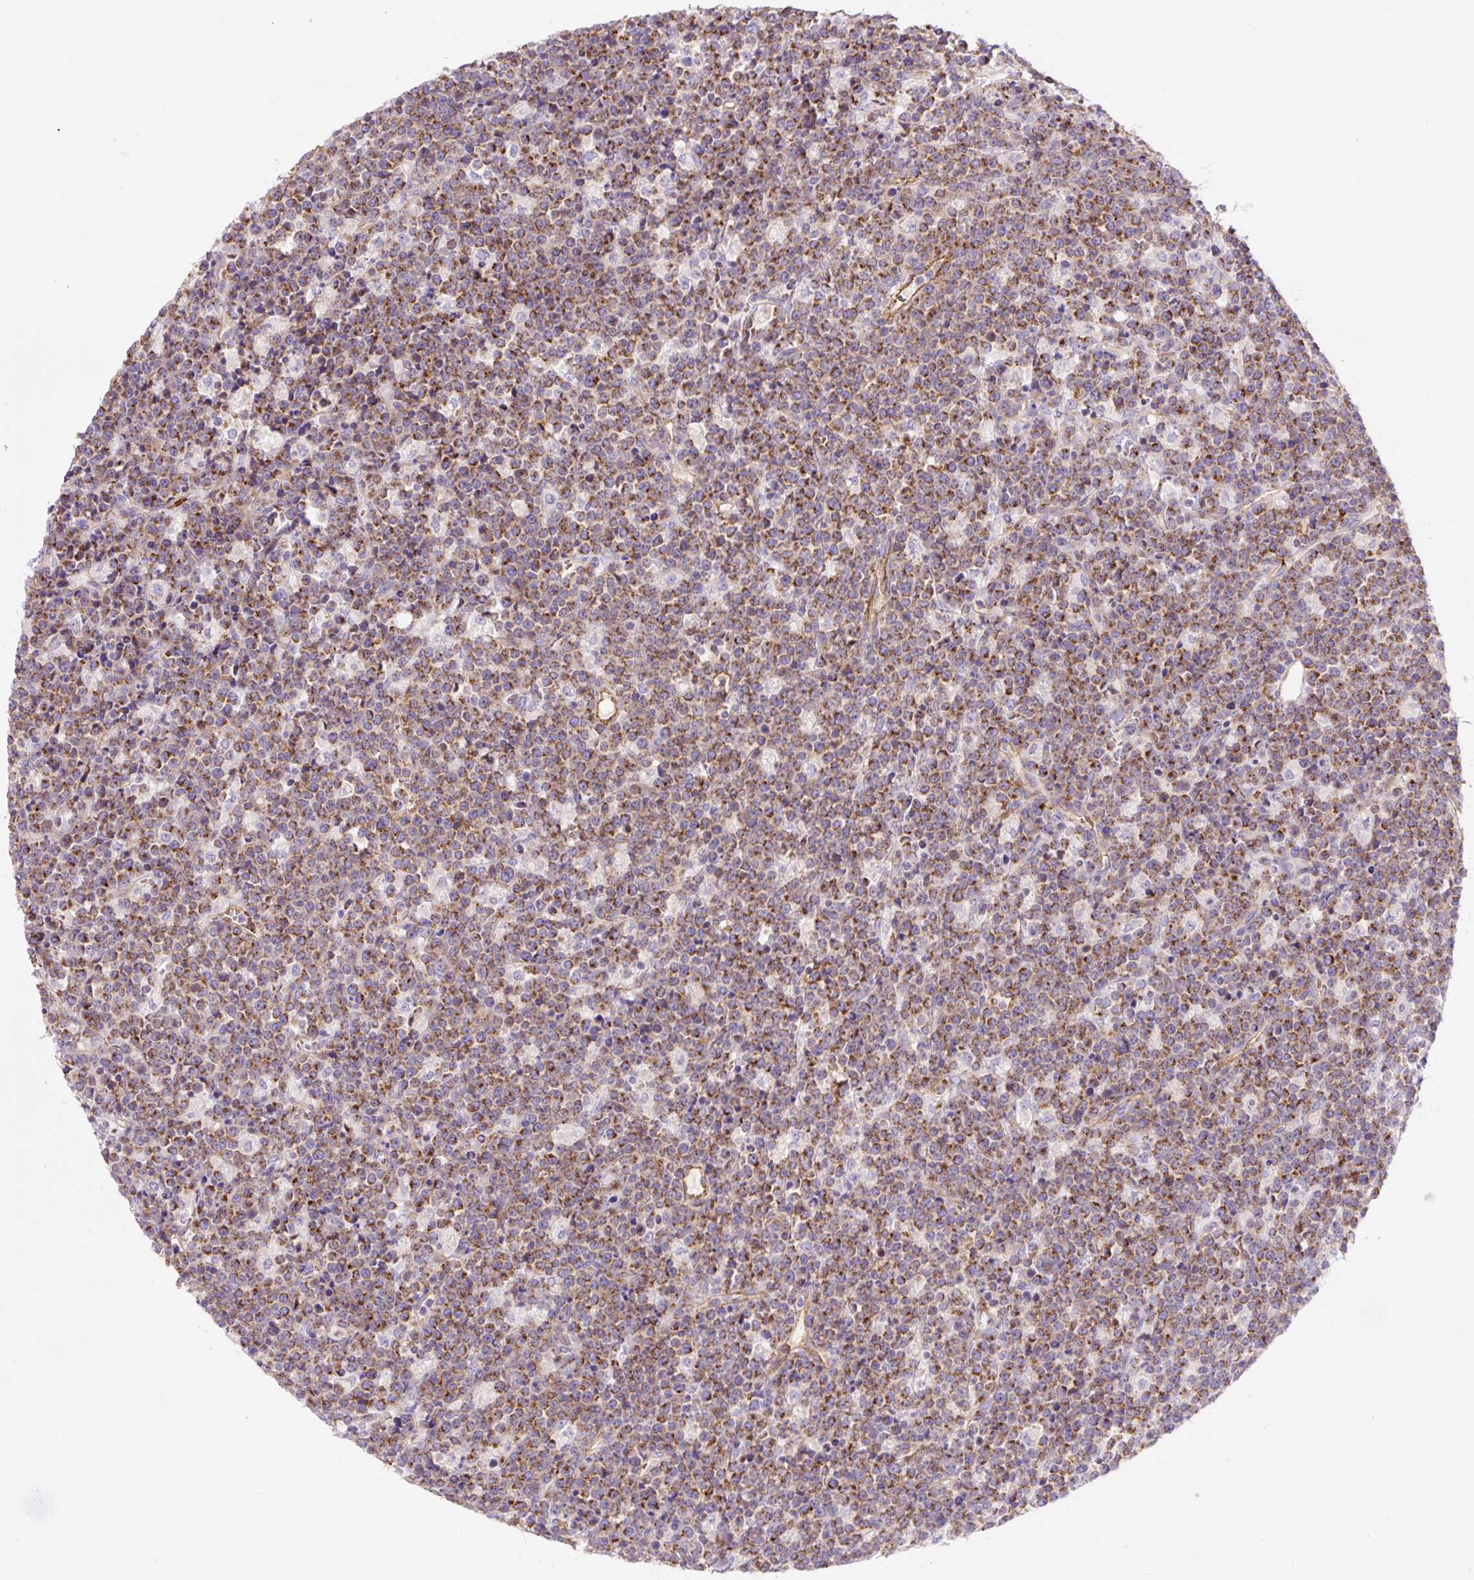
{"staining": {"intensity": "moderate", "quantity": ">75%", "location": "cytoplasmic/membranous"}, "tissue": "lymphoma", "cell_type": "Tumor cells", "image_type": "cancer", "snomed": [{"axis": "morphology", "description": "Malignant lymphoma, non-Hodgkin's type, High grade"}, {"axis": "topography", "description": "Ovary"}], "caption": "Protein analysis of lymphoma tissue shows moderate cytoplasmic/membranous staining in approximately >75% of tumor cells.", "gene": "HIP1R", "patient": {"sex": "female", "age": 56}}